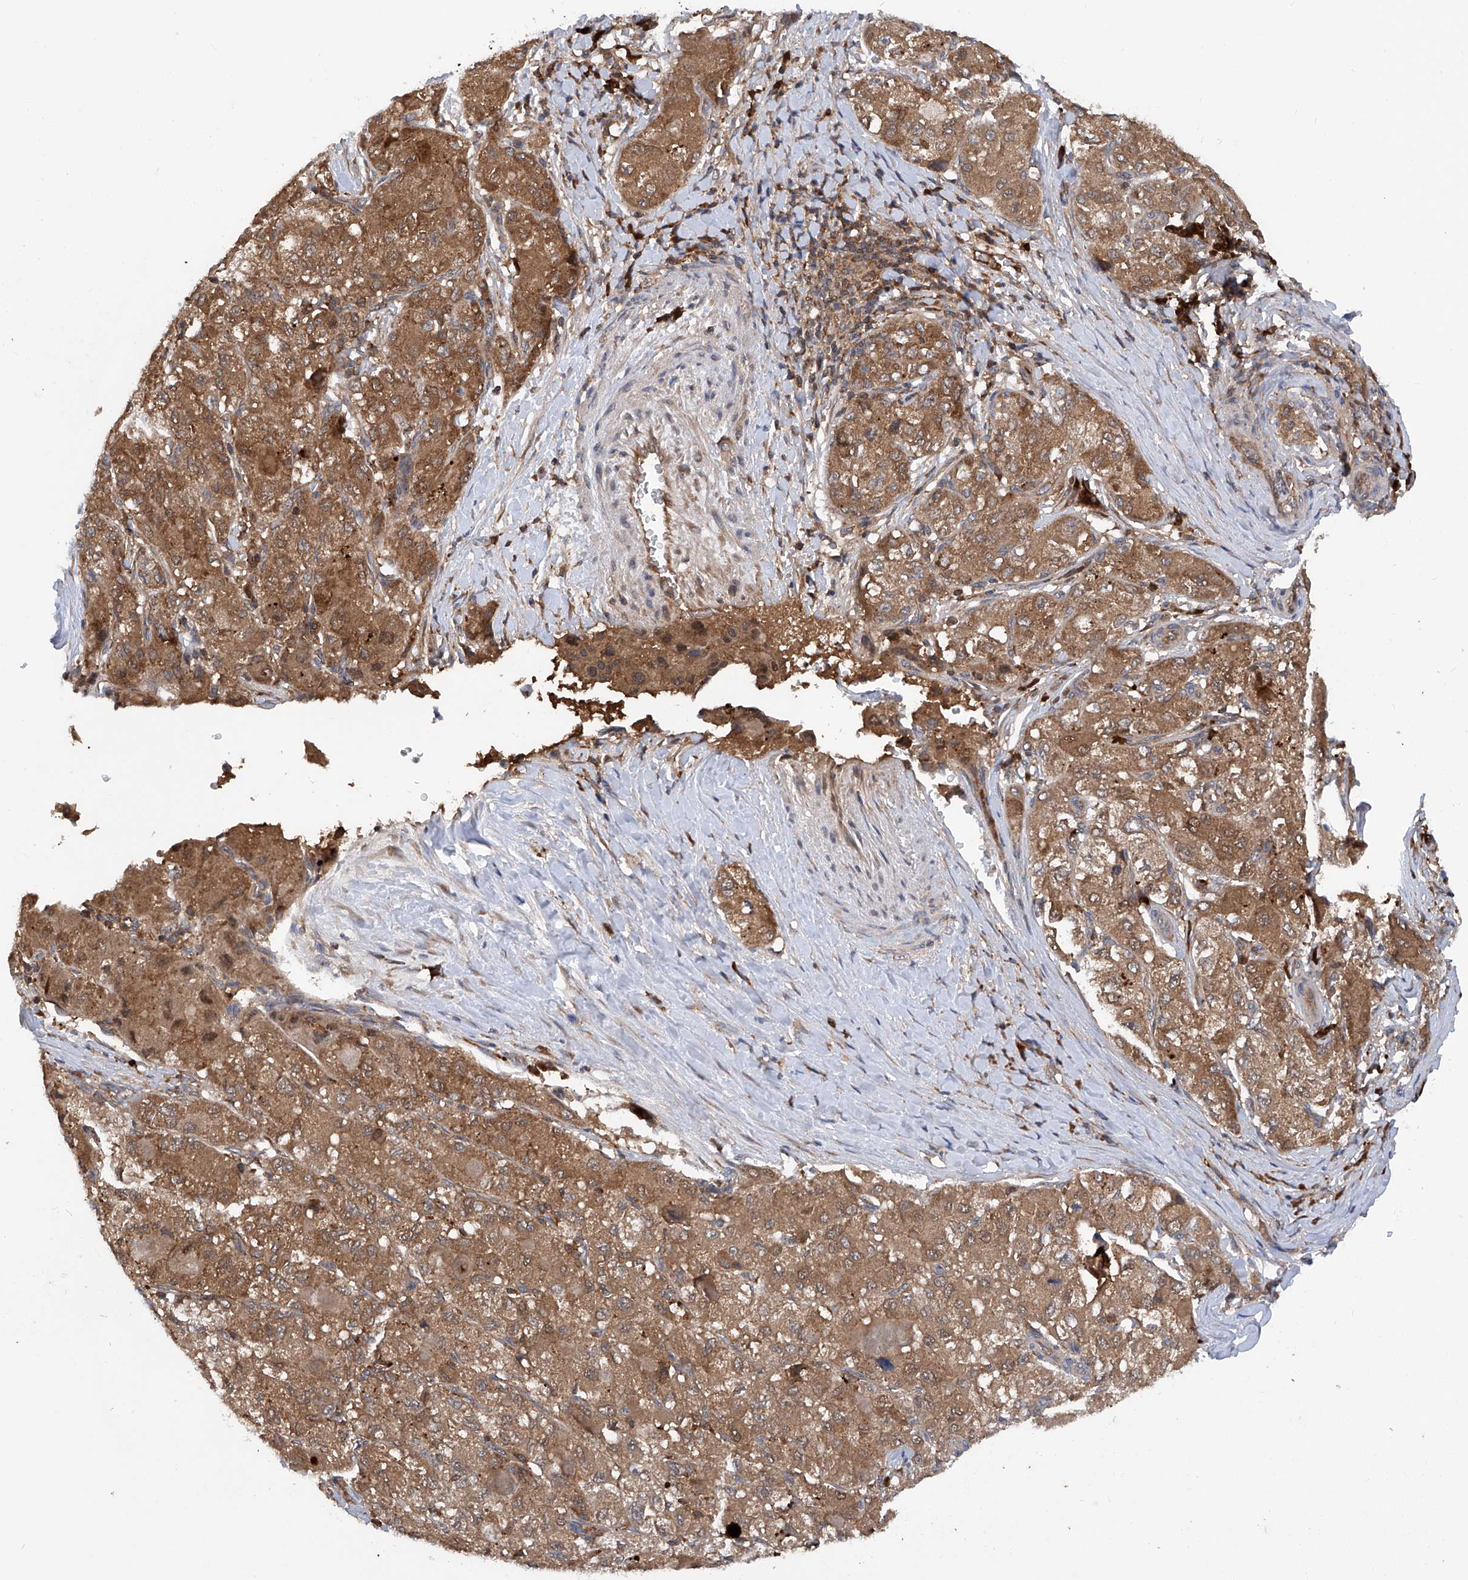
{"staining": {"intensity": "moderate", "quantity": ">75%", "location": "cytoplasmic/membranous"}, "tissue": "liver cancer", "cell_type": "Tumor cells", "image_type": "cancer", "snomed": [{"axis": "morphology", "description": "Carcinoma, Hepatocellular, NOS"}, {"axis": "topography", "description": "Liver"}], "caption": "A photomicrograph of liver cancer (hepatocellular carcinoma) stained for a protein shows moderate cytoplasmic/membranous brown staining in tumor cells.", "gene": "ASCC3", "patient": {"sex": "male", "age": 80}}